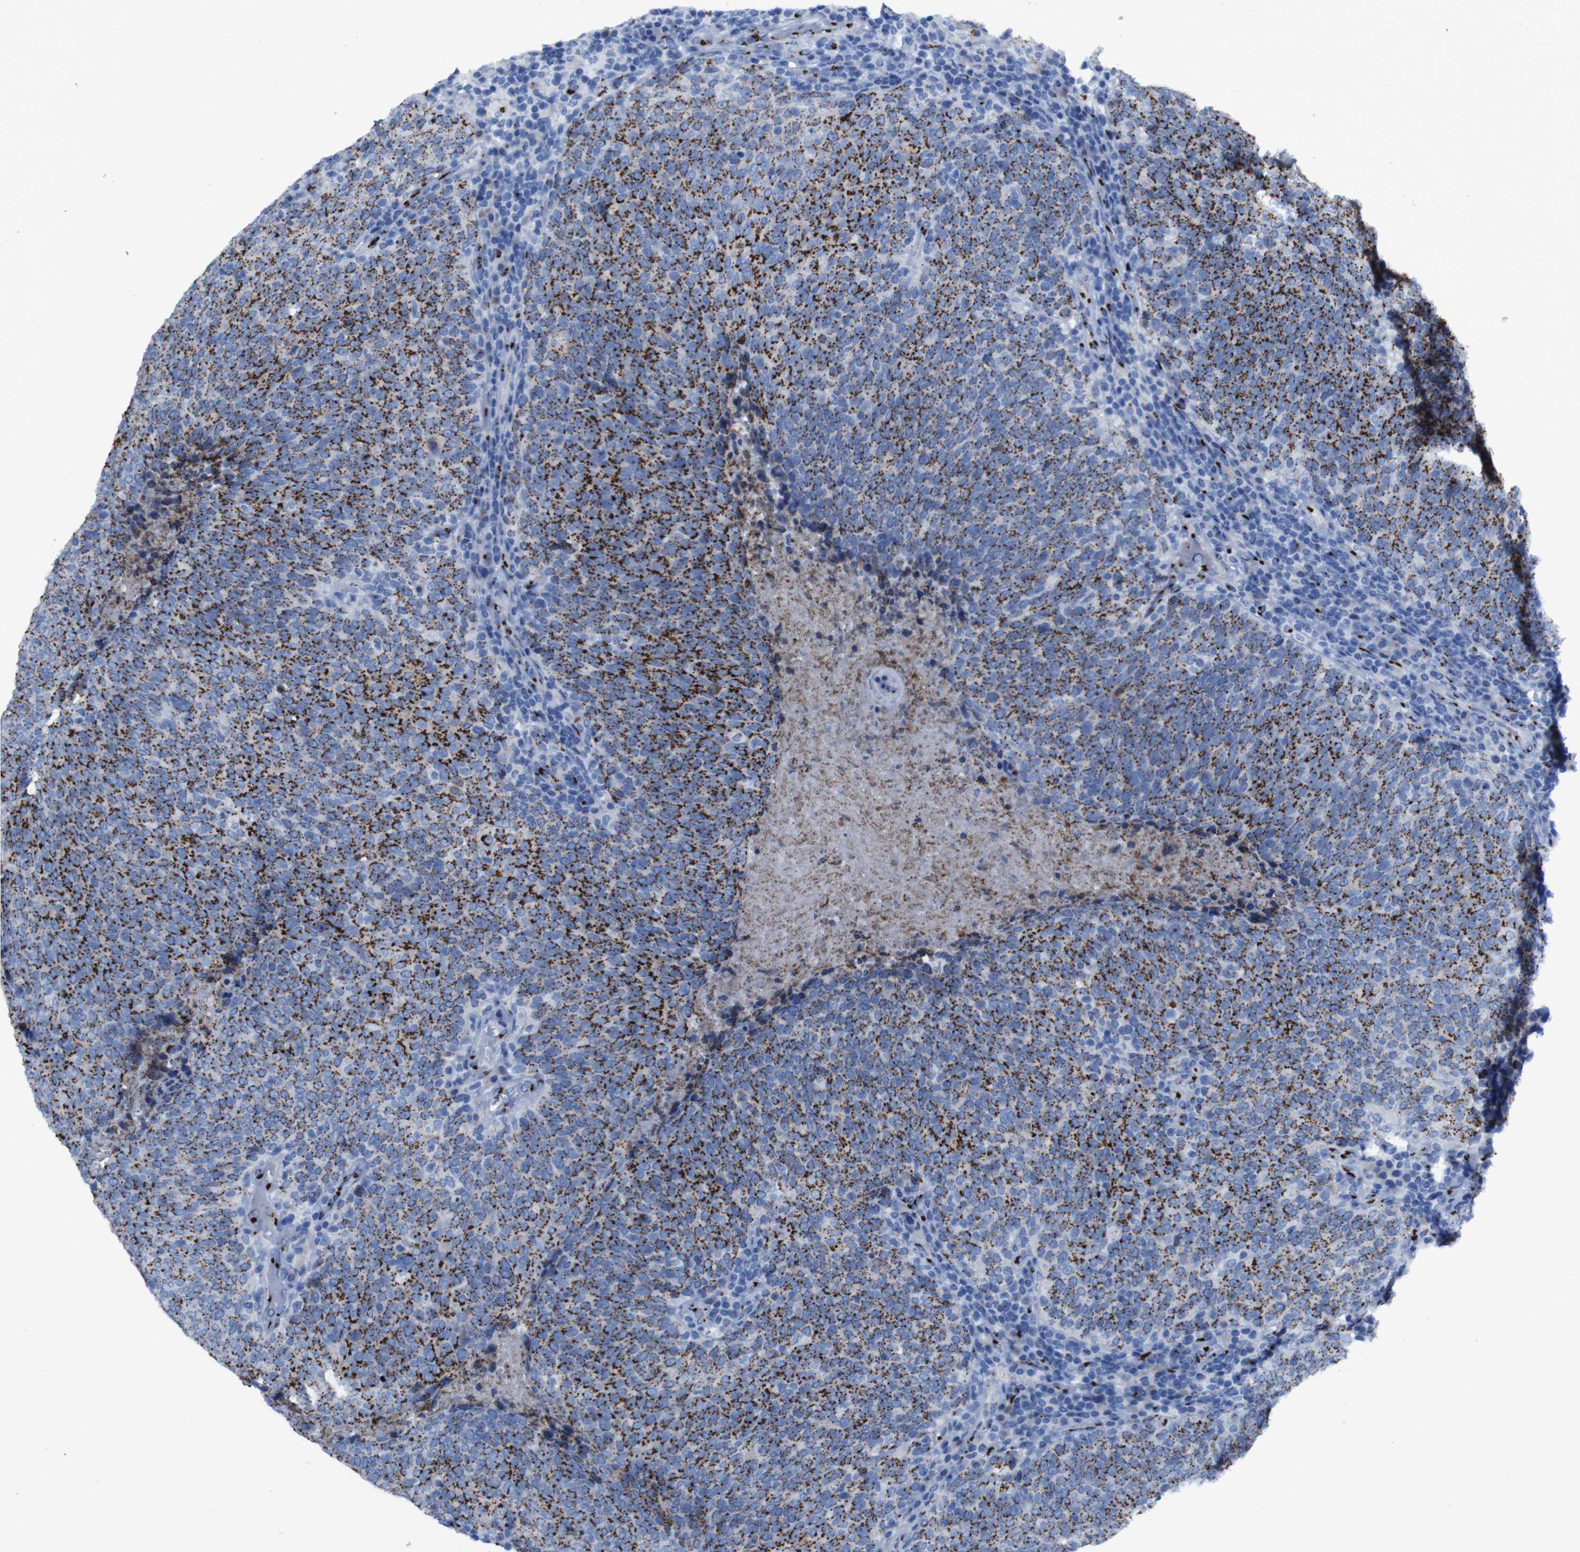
{"staining": {"intensity": "strong", "quantity": ">75%", "location": "cytoplasmic/membranous"}, "tissue": "head and neck cancer", "cell_type": "Tumor cells", "image_type": "cancer", "snomed": [{"axis": "morphology", "description": "Squamous cell carcinoma, NOS"}, {"axis": "morphology", "description": "Squamous cell carcinoma, metastatic, NOS"}, {"axis": "topography", "description": "Lymph node"}, {"axis": "topography", "description": "Head-Neck"}], "caption": "High-magnification brightfield microscopy of squamous cell carcinoma (head and neck) stained with DAB (brown) and counterstained with hematoxylin (blue). tumor cells exhibit strong cytoplasmic/membranous staining is appreciated in about>75% of cells.", "gene": "GOLM1", "patient": {"sex": "male", "age": 62}}